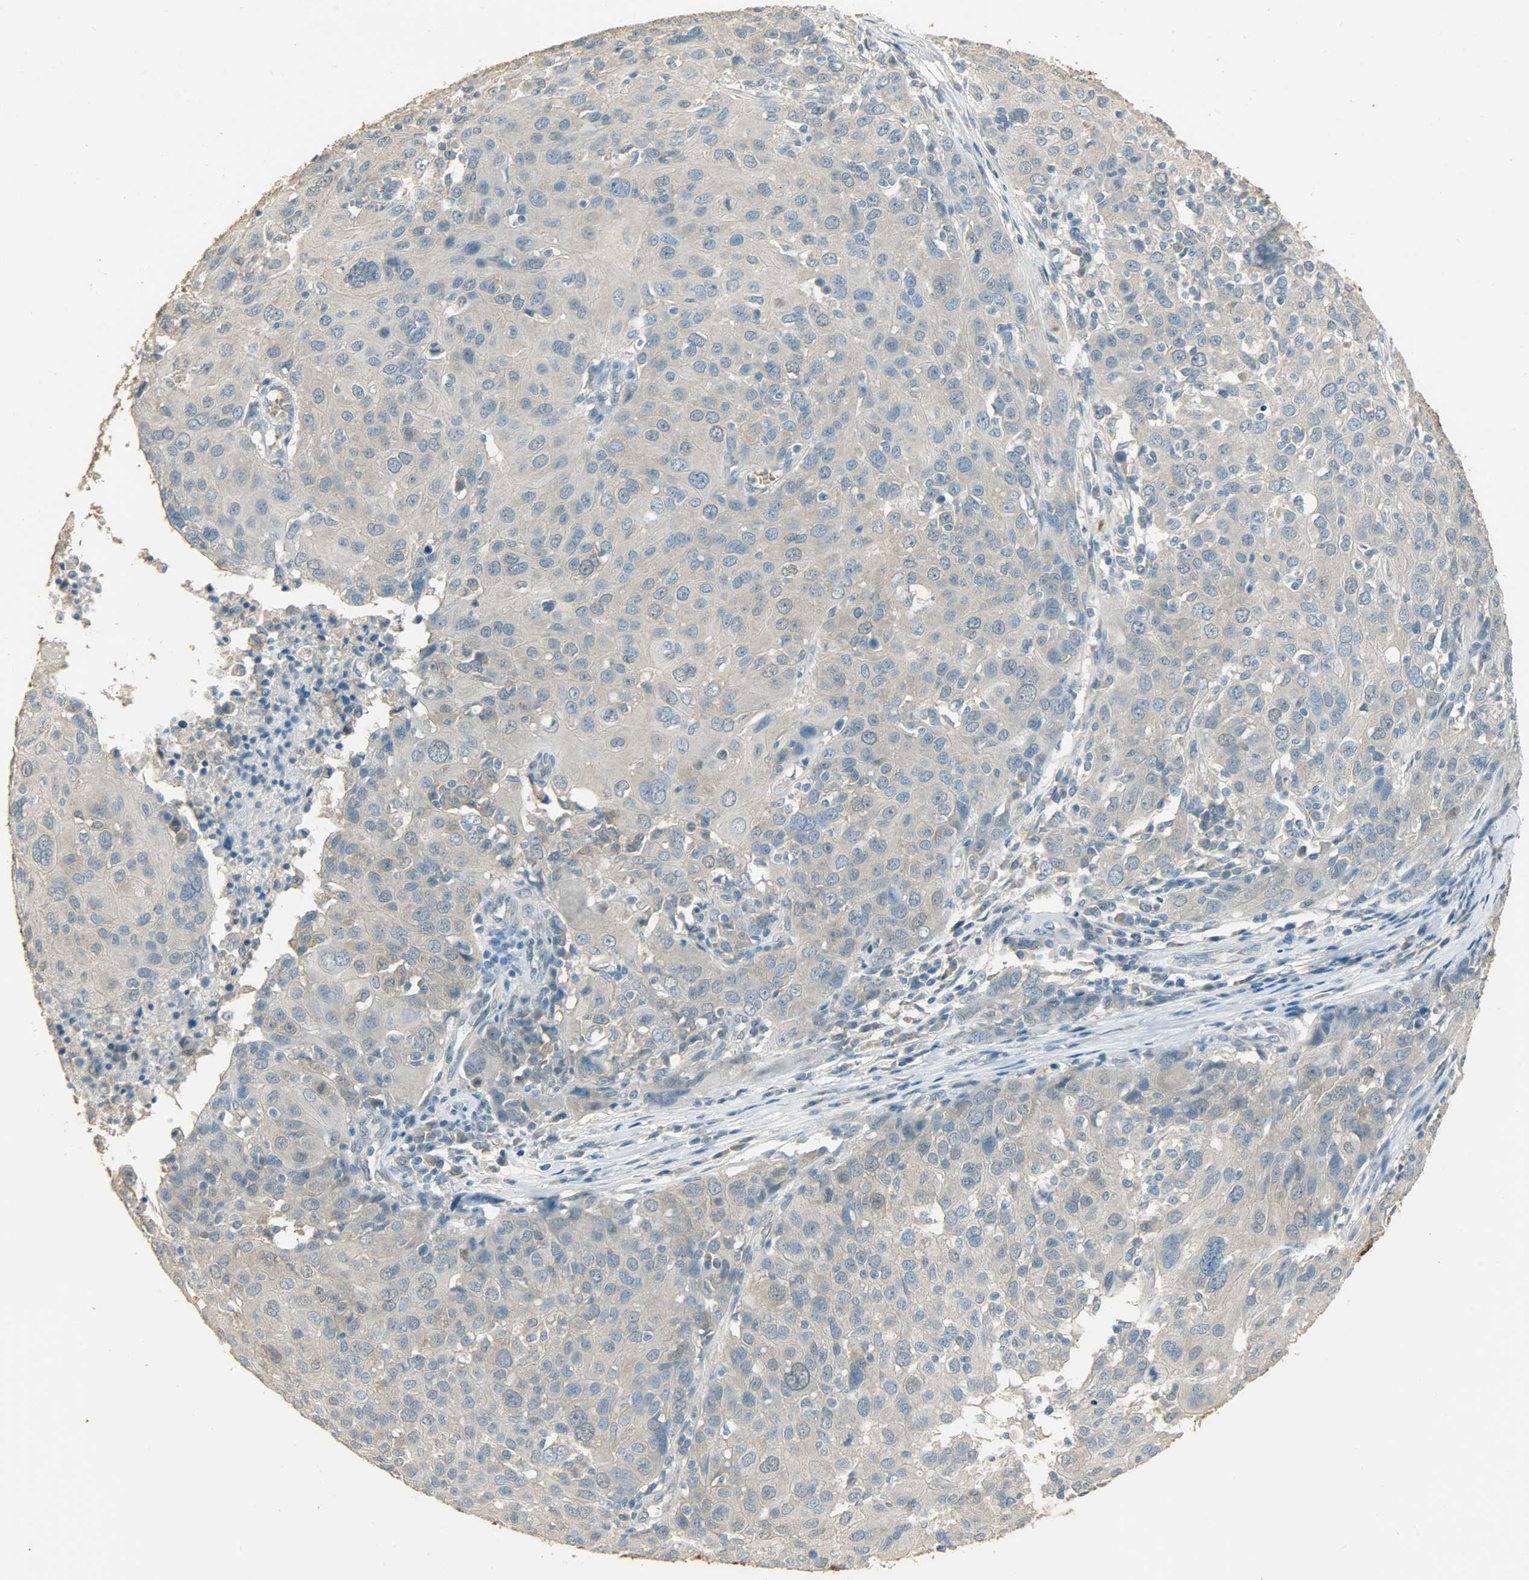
{"staining": {"intensity": "weak", "quantity": "25%-75%", "location": "cytoplasmic/membranous"}, "tissue": "ovarian cancer", "cell_type": "Tumor cells", "image_type": "cancer", "snomed": [{"axis": "morphology", "description": "Carcinoma, endometroid"}, {"axis": "topography", "description": "Ovary"}], "caption": "A brown stain labels weak cytoplasmic/membranous staining of a protein in ovarian endometroid carcinoma tumor cells. The protein is shown in brown color, while the nuclei are stained blue.", "gene": "PRMT5", "patient": {"sex": "female", "age": 50}}